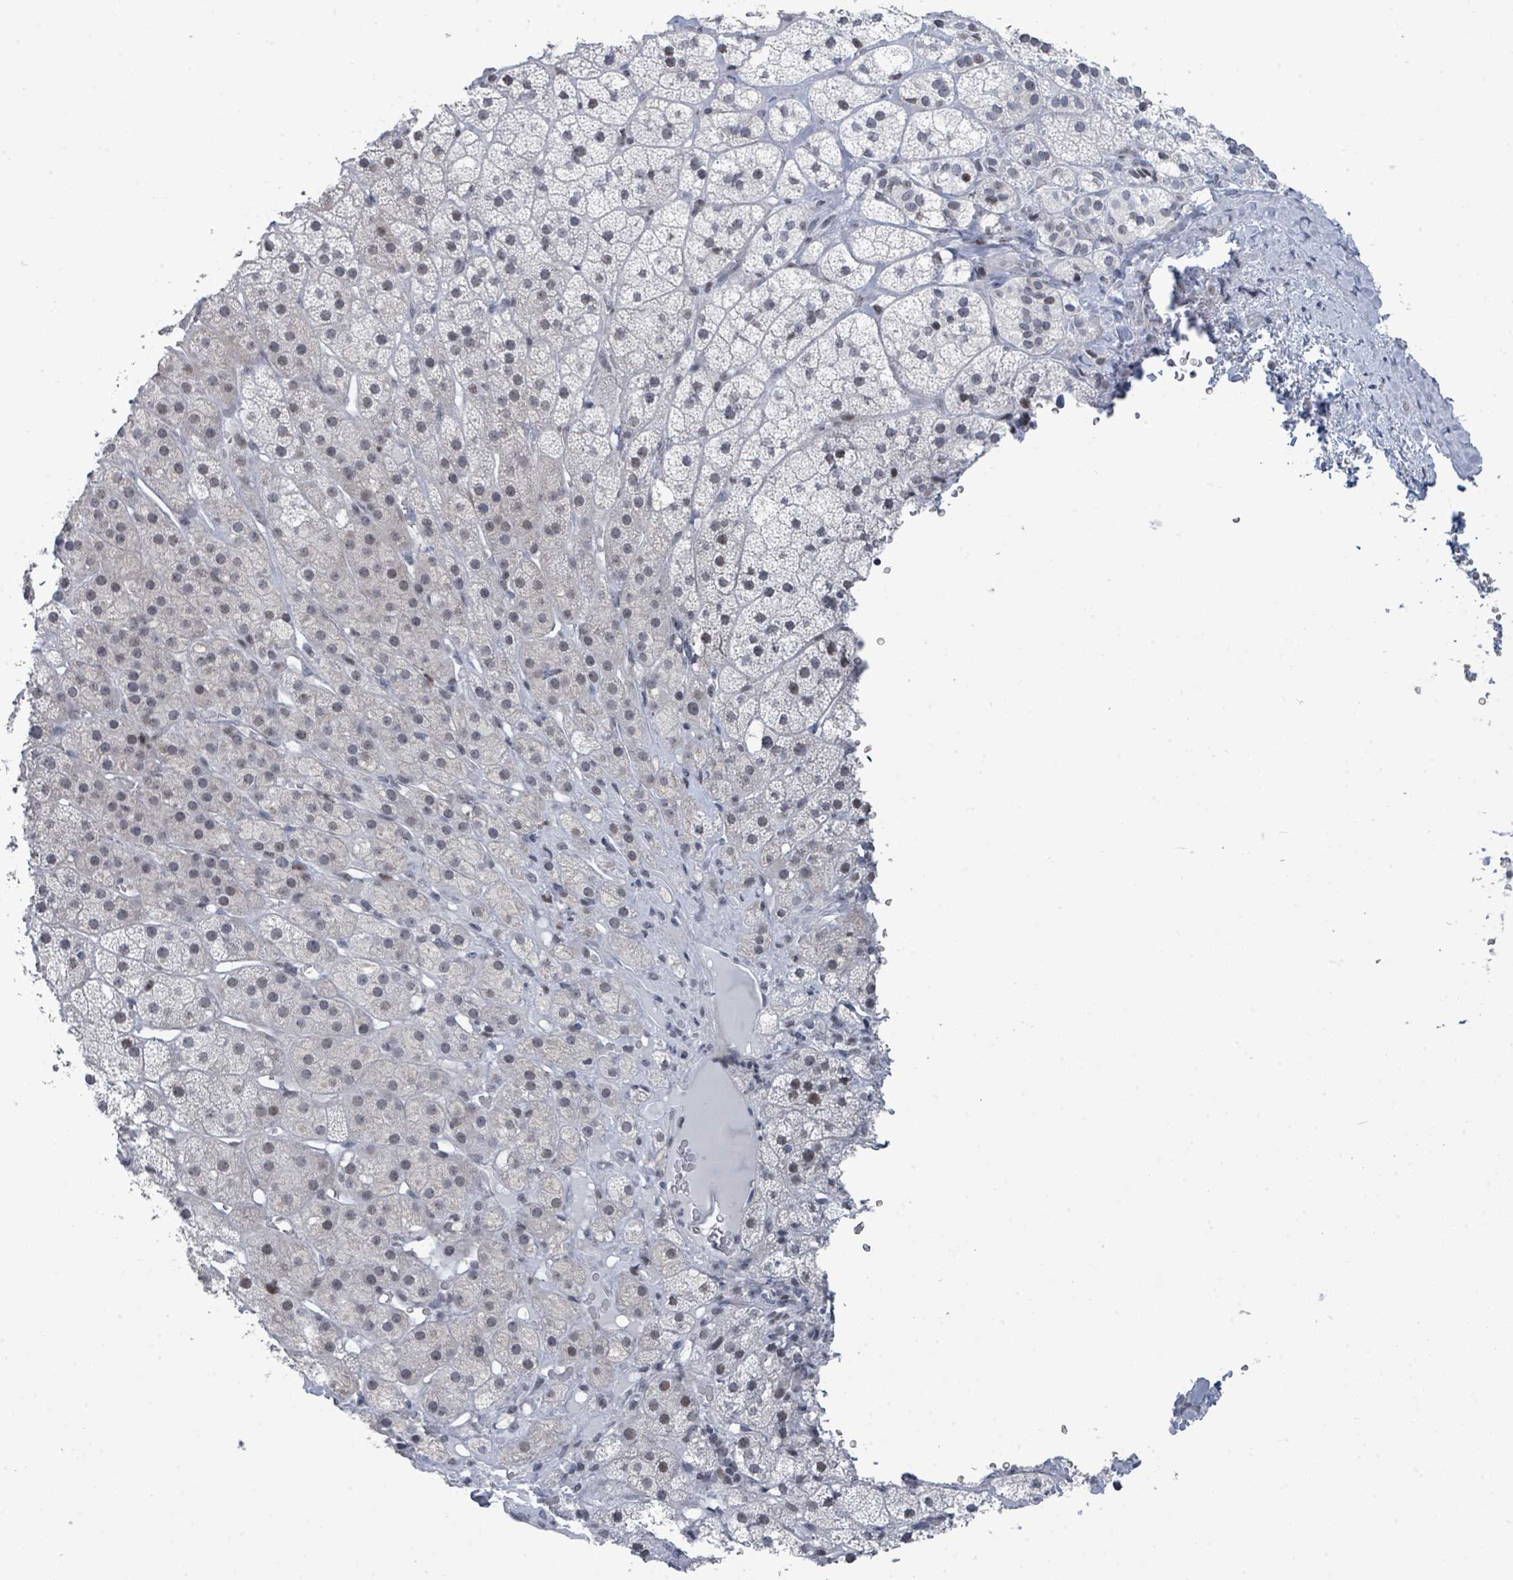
{"staining": {"intensity": "weak", "quantity": "25%-75%", "location": "nuclear"}, "tissue": "adrenal gland", "cell_type": "Glandular cells", "image_type": "normal", "snomed": [{"axis": "morphology", "description": "Normal tissue, NOS"}, {"axis": "topography", "description": "Adrenal gland"}], "caption": "Approximately 25%-75% of glandular cells in benign adrenal gland show weak nuclear protein expression as visualized by brown immunohistochemical staining.", "gene": "CT45A10", "patient": {"sex": "female", "age": 52}}